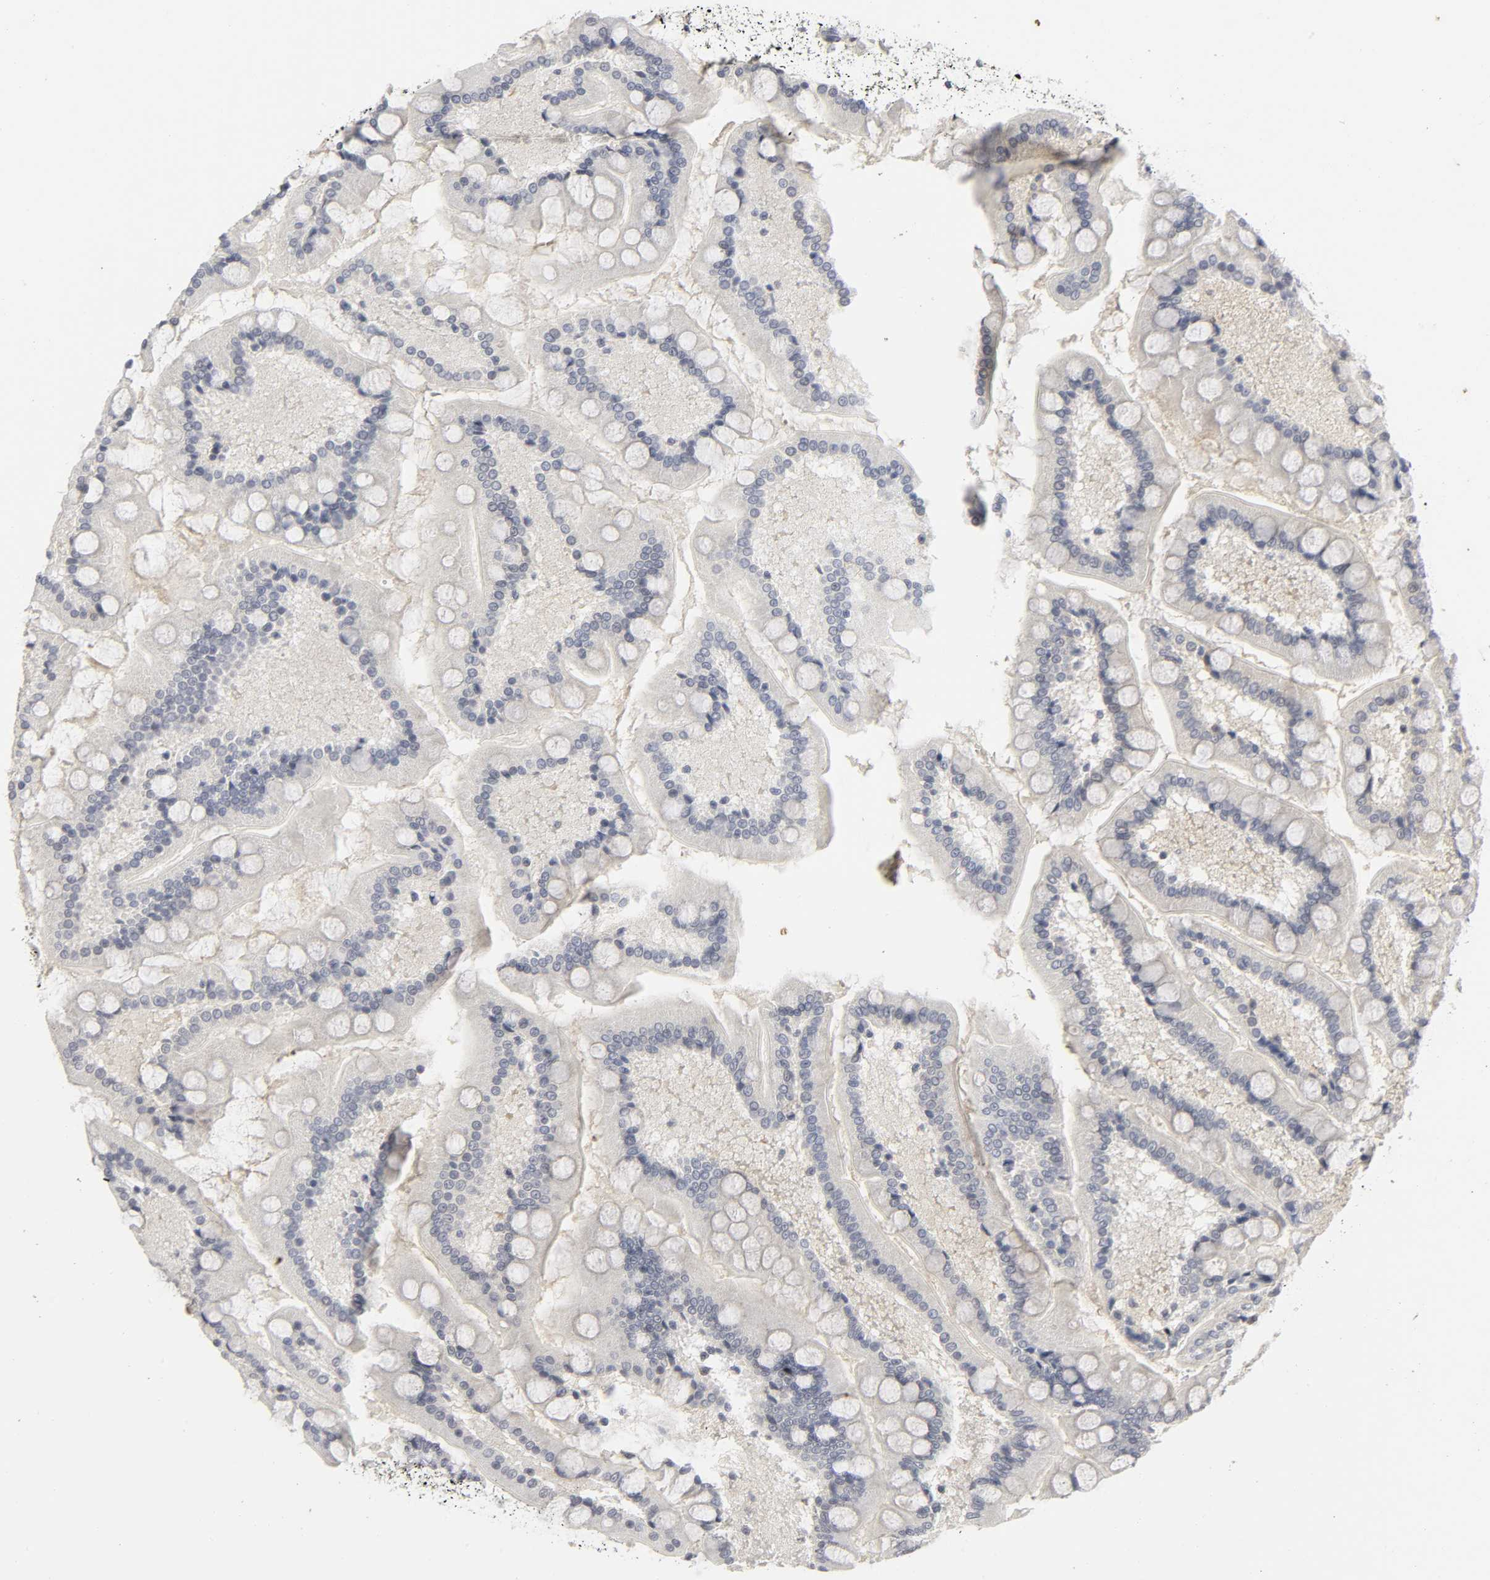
{"staining": {"intensity": "negative", "quantity": "none", "location": "none"}, "tissue": "small intestine", "cell_type": "Glandular cells", "image_type": "normal", "snomed": [{"axis": "morphology", "description": "Normal tissue, NOS"}, {"axis": "topography", "description": "Small intestine"}], "caption": "Unremarkable small intestine was stained to show a protein in brown. There is no significant expression in glandular cells. (Stains: DAB immunohistochemistry (IHC) with hematoxylin counter stain, Microscopy: brightfield microscopy at high magnification).", "gene": "TCAP", "patient": {"sex": "male", "age": 41}}